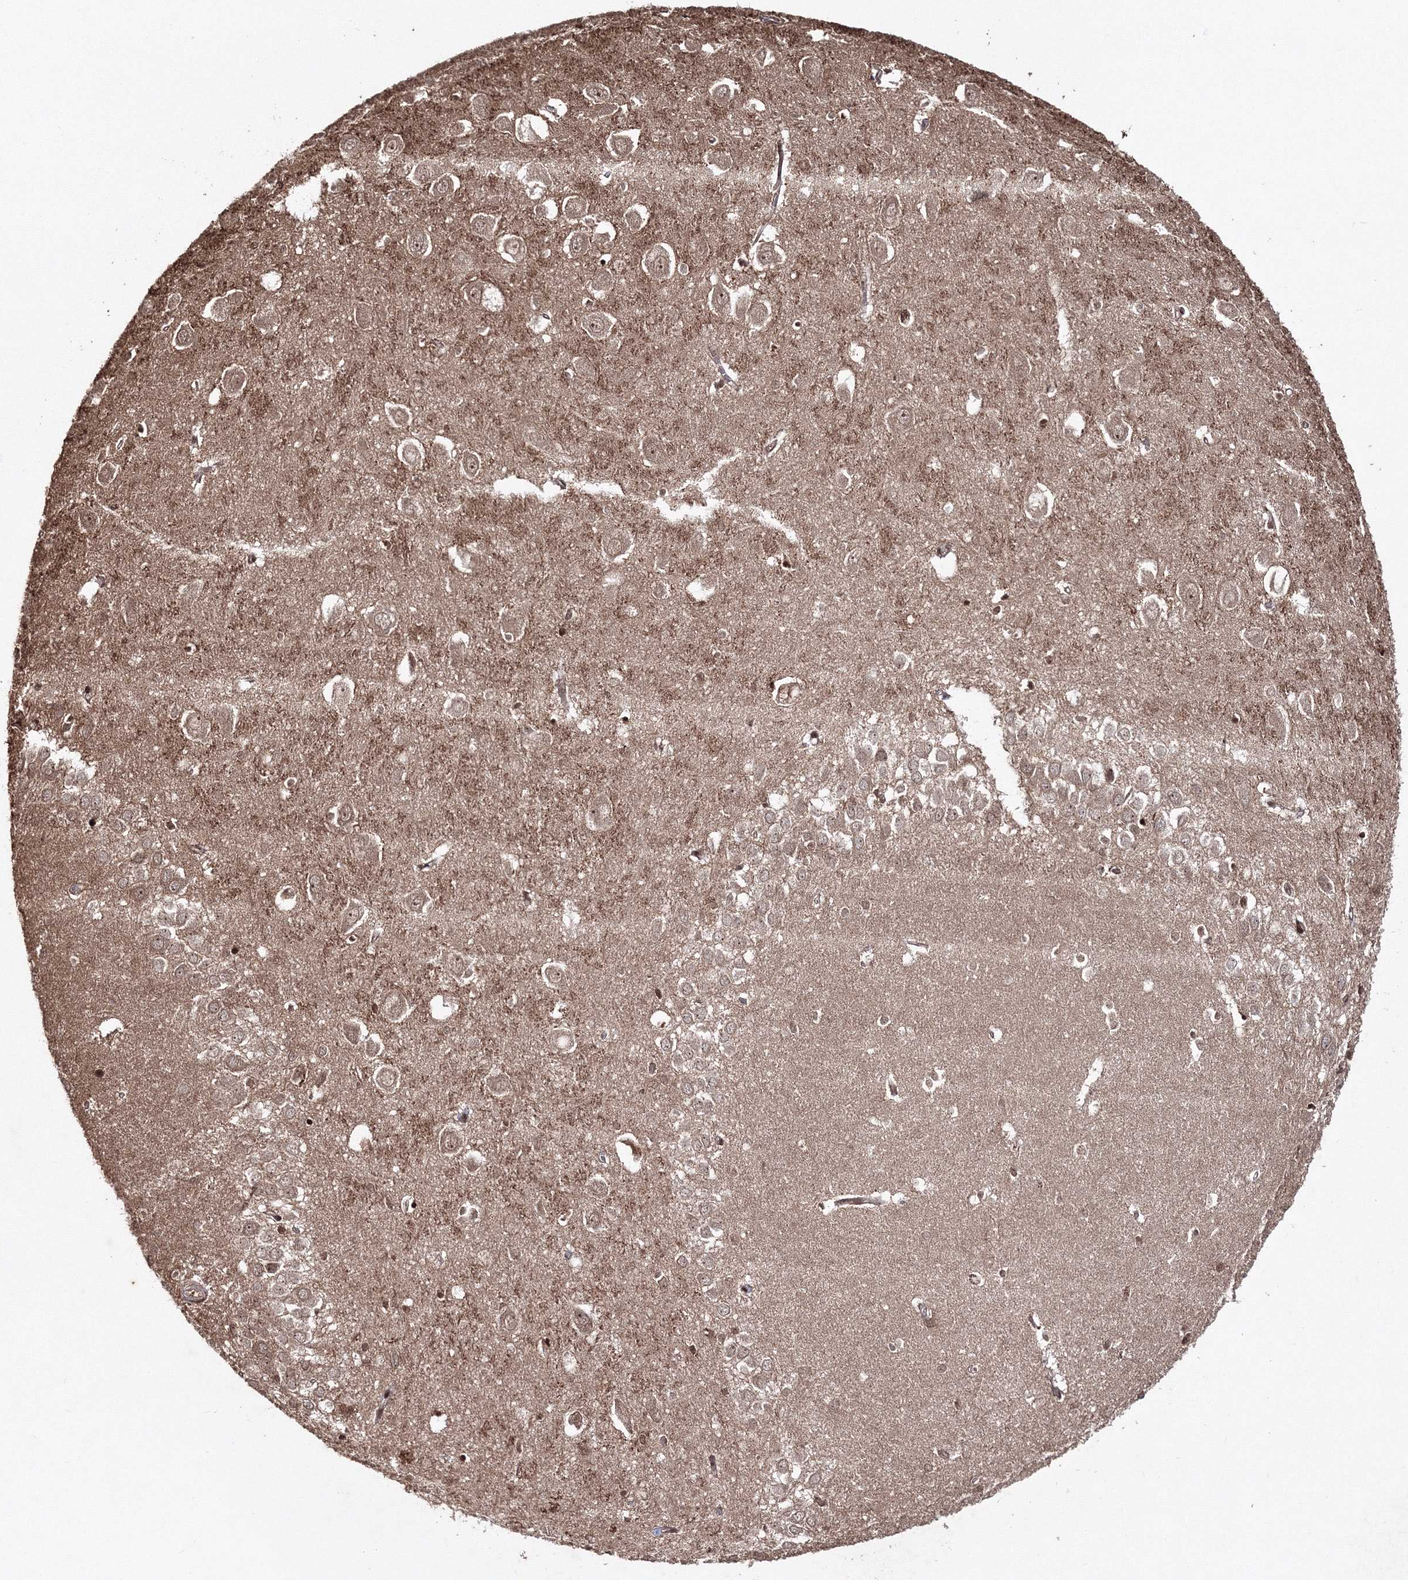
{"staining": {"intensity": "strong", "quantity": ">75%", "location": "cytoplasmic/membranous,nuclear"}, "tissue": "hippocampus", "cell_type": "Glial cells", "image_type": "normal", "snomed": [{"axis": "morphology", "description": "Normal tissue, NOS"}, {"axis": "topography", "description": "Hippocampus"}], "caption": "This is a photomicrograph of immunohistochemistry staining of unremarkable hippocampus, which shows strong positivity in the cytoplasmic/membranous,nuclear of glial cells.", "gene": "PEX13", "patient": {"sex": "female", "age": 64}}